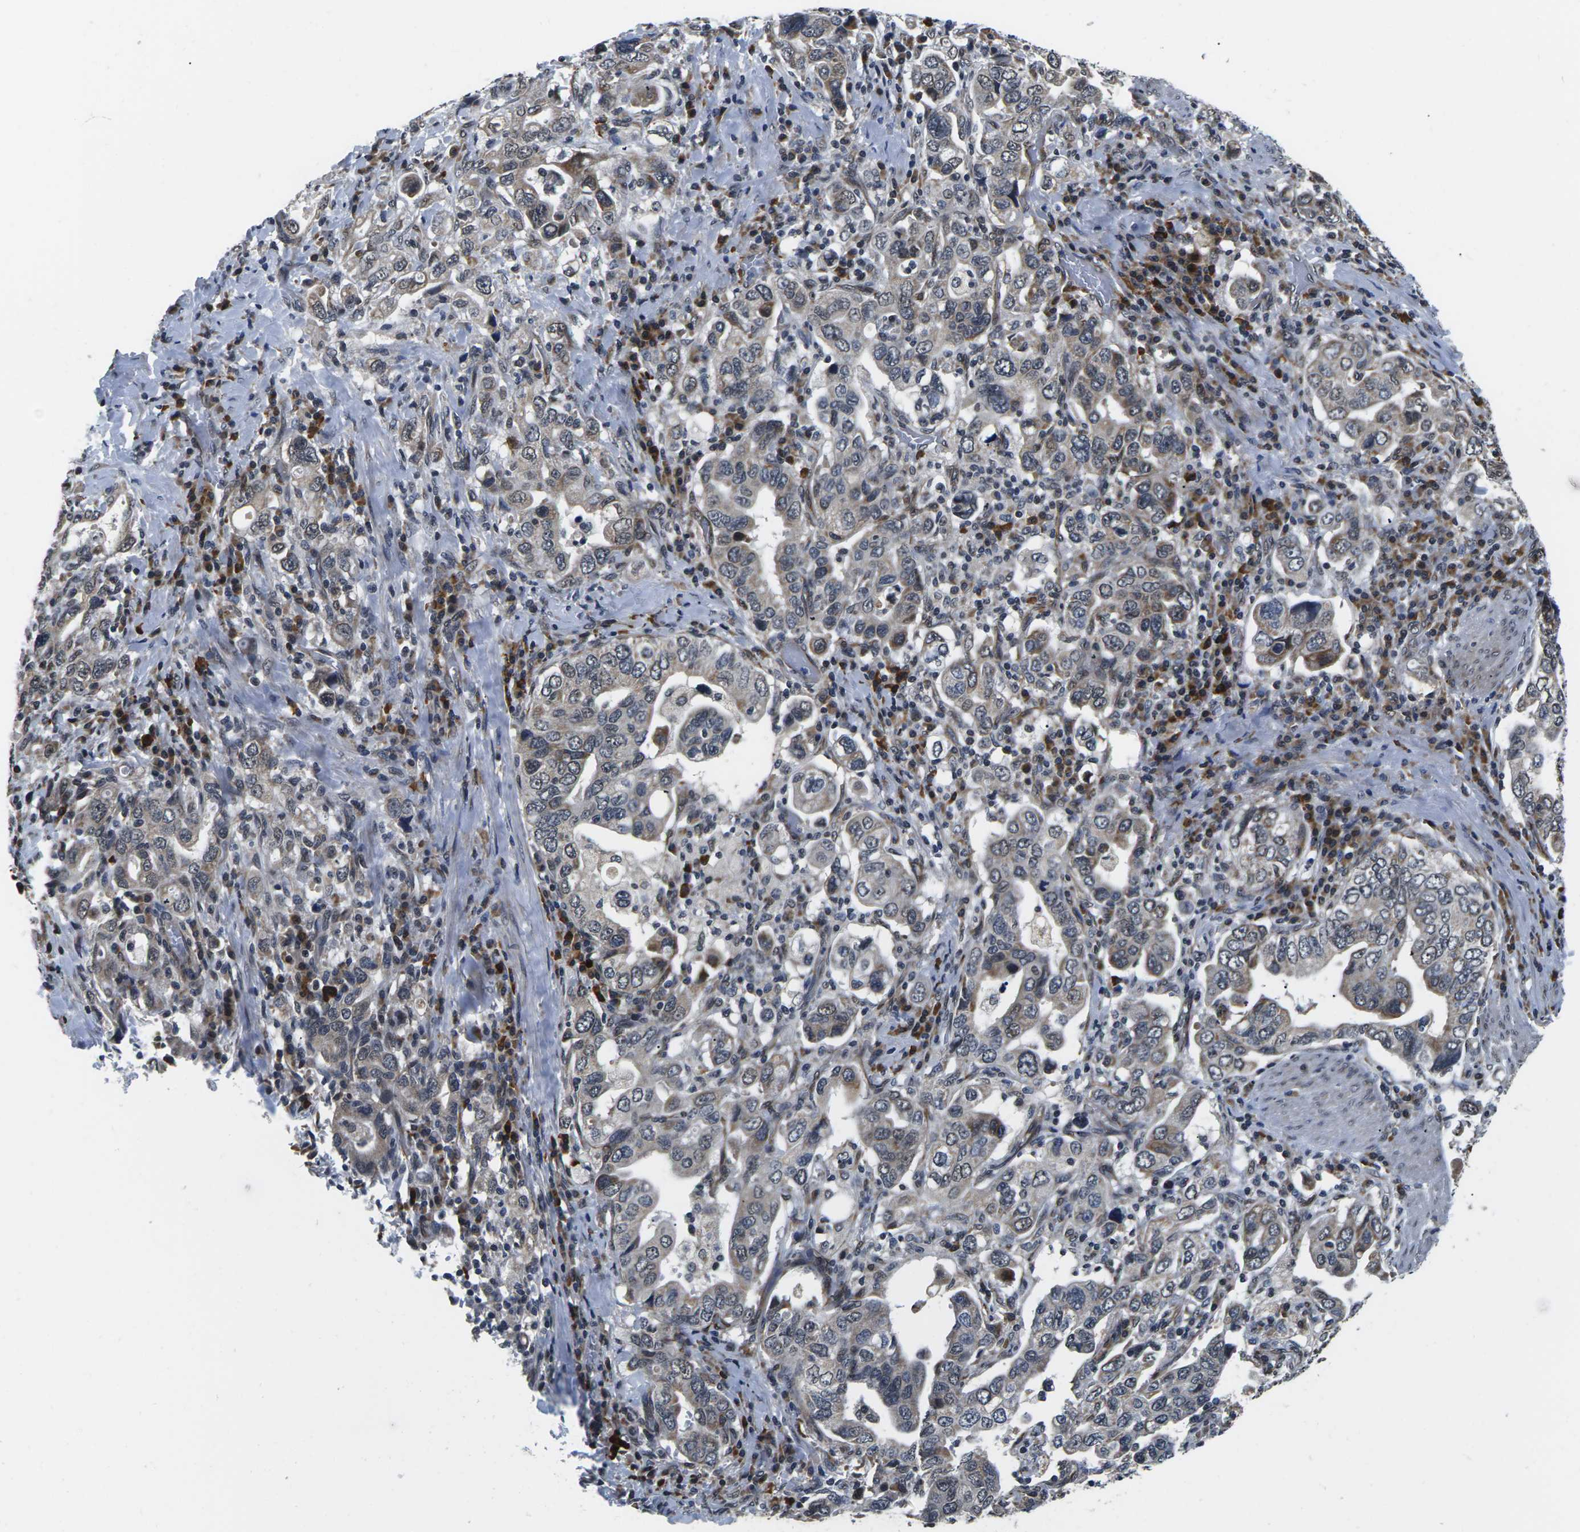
{"staining": {"intensity": "weak", "quantity": "<25%", "location": "cytoplasmic/membranous"}, "tissue": "stomach cancer", "cell_type": "Tumor cells", "image_type": "cancer", "snomed": [{"axis": "morphology", "description": "Adenocarcinoma, NOS"}, {"axis": "topography", "description": "Stomach, upper"}], "caption": "The image reveals no significant expression in tumor cells of stomach adenocarcinoma.", "gene": "CCNE1", "patient": {"sex": "male", "age": 62}}